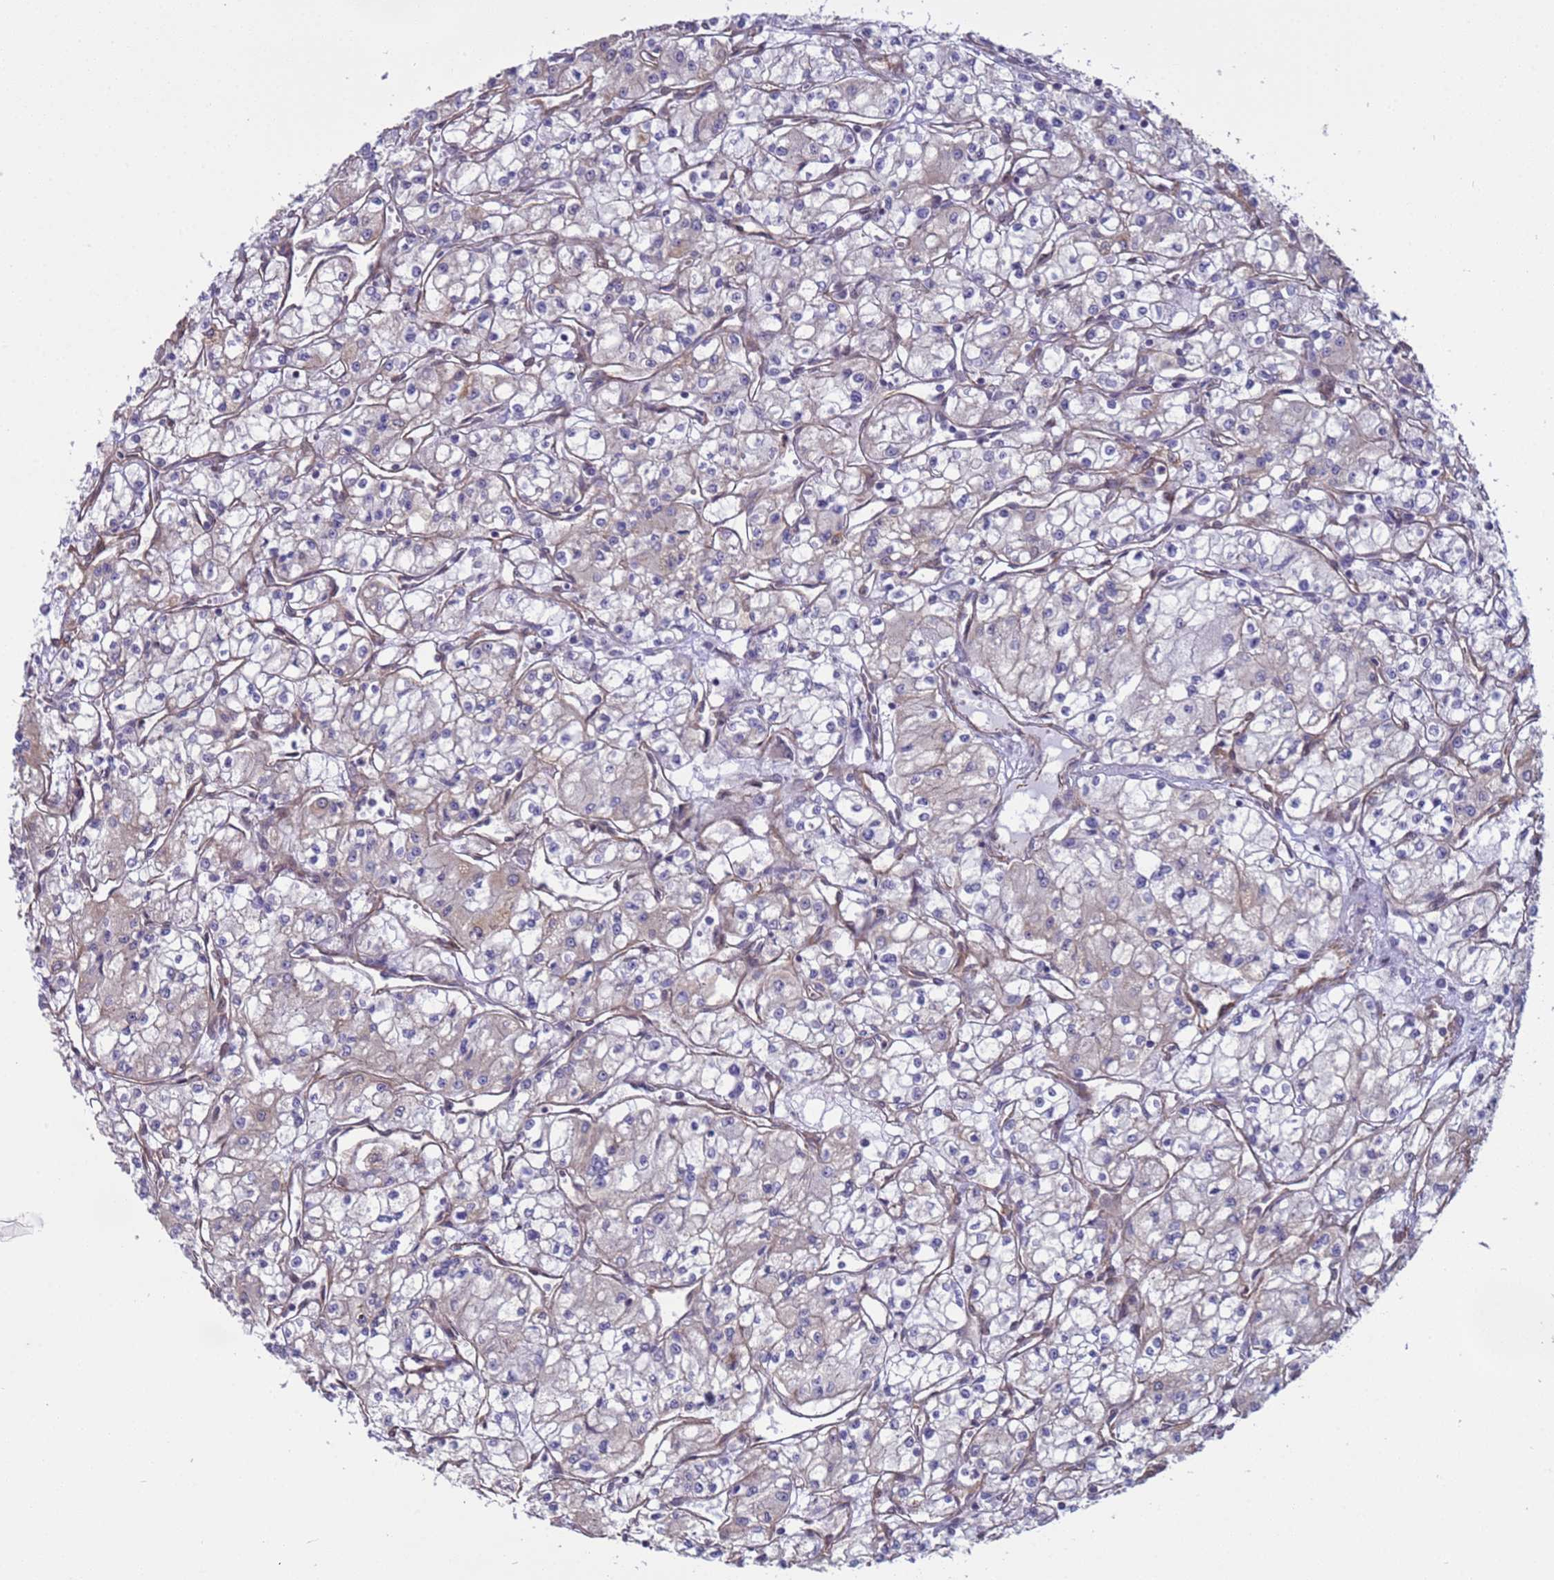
{"staining": {"intensity": "weak", "quantity": "<25%", "location": "cytoplasmic/membranous"}, "tissue": "renal cancer", "cell_type": "Tumor cells", "image_type": "cancer", "snomed": [{"axis": "morphology", "description": "Adenocarcinoma, NOS"}, {"axis": "topography", "description": "Kidney"}], "caption": "This is an immunohistochemistry (IHC) histopathology image of human adenocarcinoma (renal). There is no expression in tumor cells.", "gene": "ITGB4", "patient": {"sex": "male", "age": 59}}